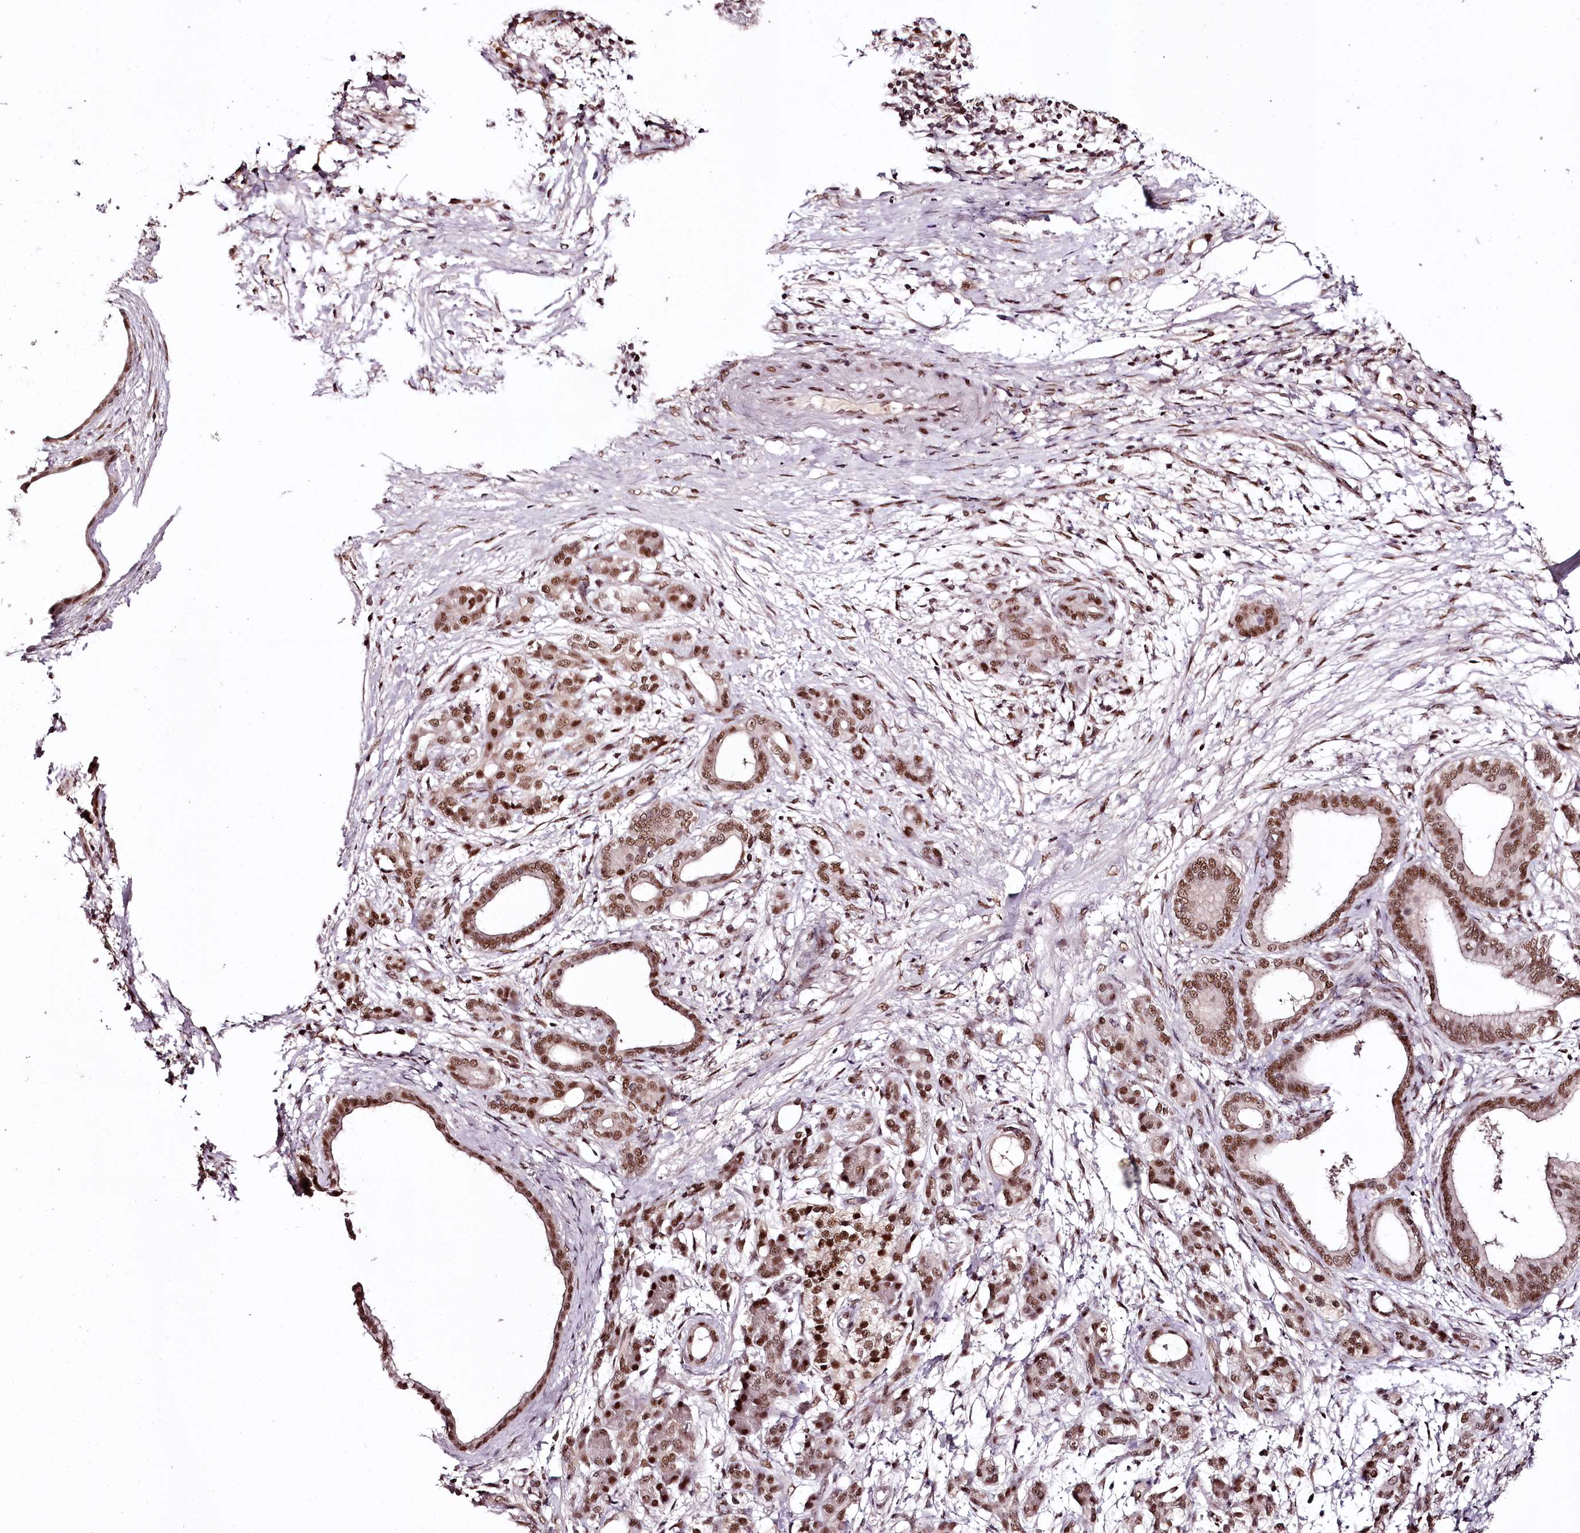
{"staining": {"intensity": "moderate", "quantity": ">75%", "location": "nuclear"}, "tissue": "pancreatic cancer", "cell_type": "Tumor cells", "image_type": "cancer", "snomed": [{"axis": "morphology", "description": "Adenocarcinoma, NOS"}, {"axis": "topography", "description": "Pancreas"}], "caption": "Moderate nuclear positivity for a protein is seen in about >75% of tumor cells of pancreatic adenocarcinoma using immunohistochemistry (IHC).", "gene": "TTC33", "patient": {"sex": "female", "age": 55}}